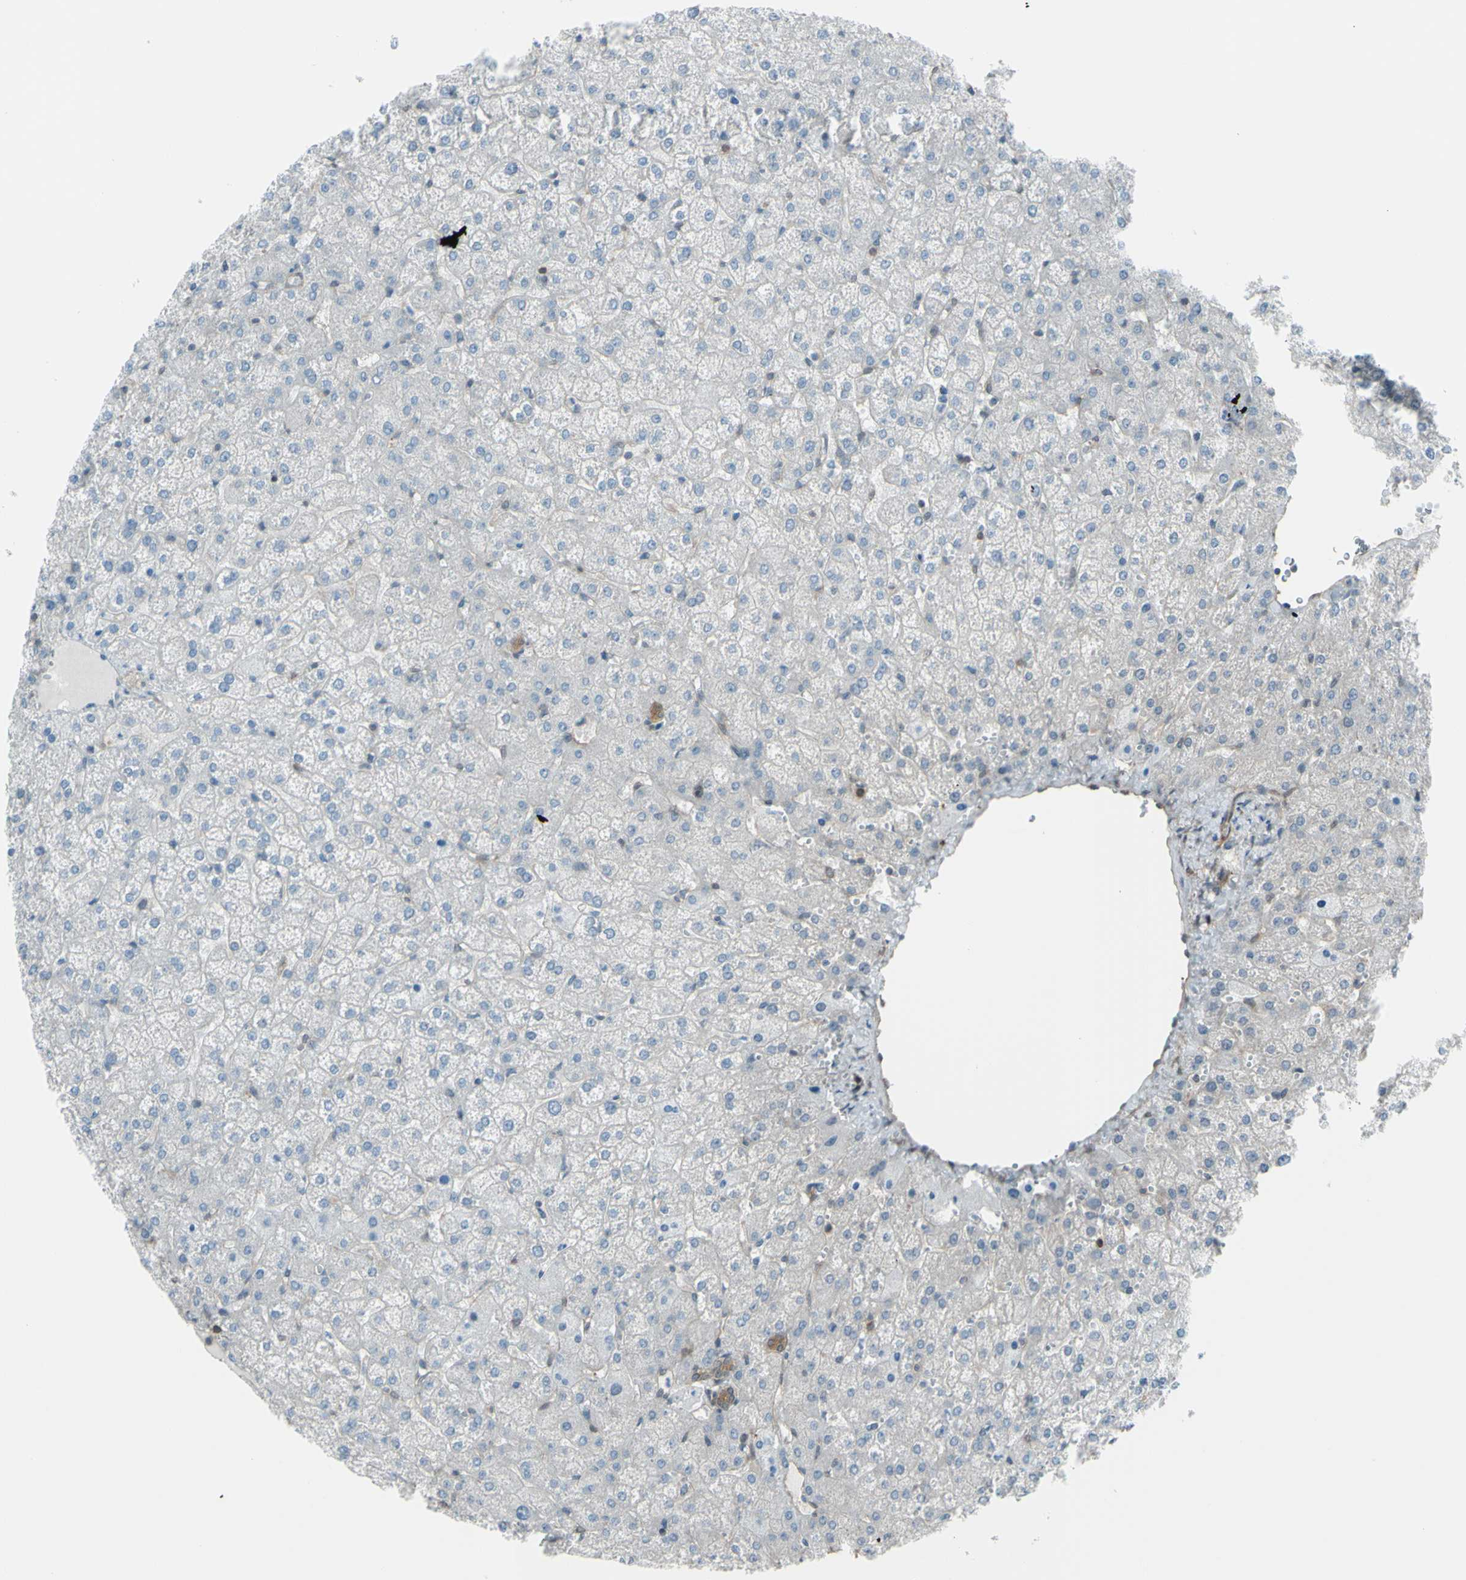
{"staining": {"intensity": "moderate", "quantity": ">75%", "location": "cytoplasmic/membranous"}, "tissue": "liver", "cell_type": "Cholangiocytes", "image_type": "normal", "snomed": [{"axis": "morphology", "description": "Normal tissue, NOS"}, {"axis": "topography", "description": "Liver"}], "caption": "Protein staining shows moderate cytoplasmic/membranous positivity in approximately >75% of cholangiocytes in unremarkable liver.", "gene": "YWHAQ", "patient": {"sex": "female", "age": 32}}